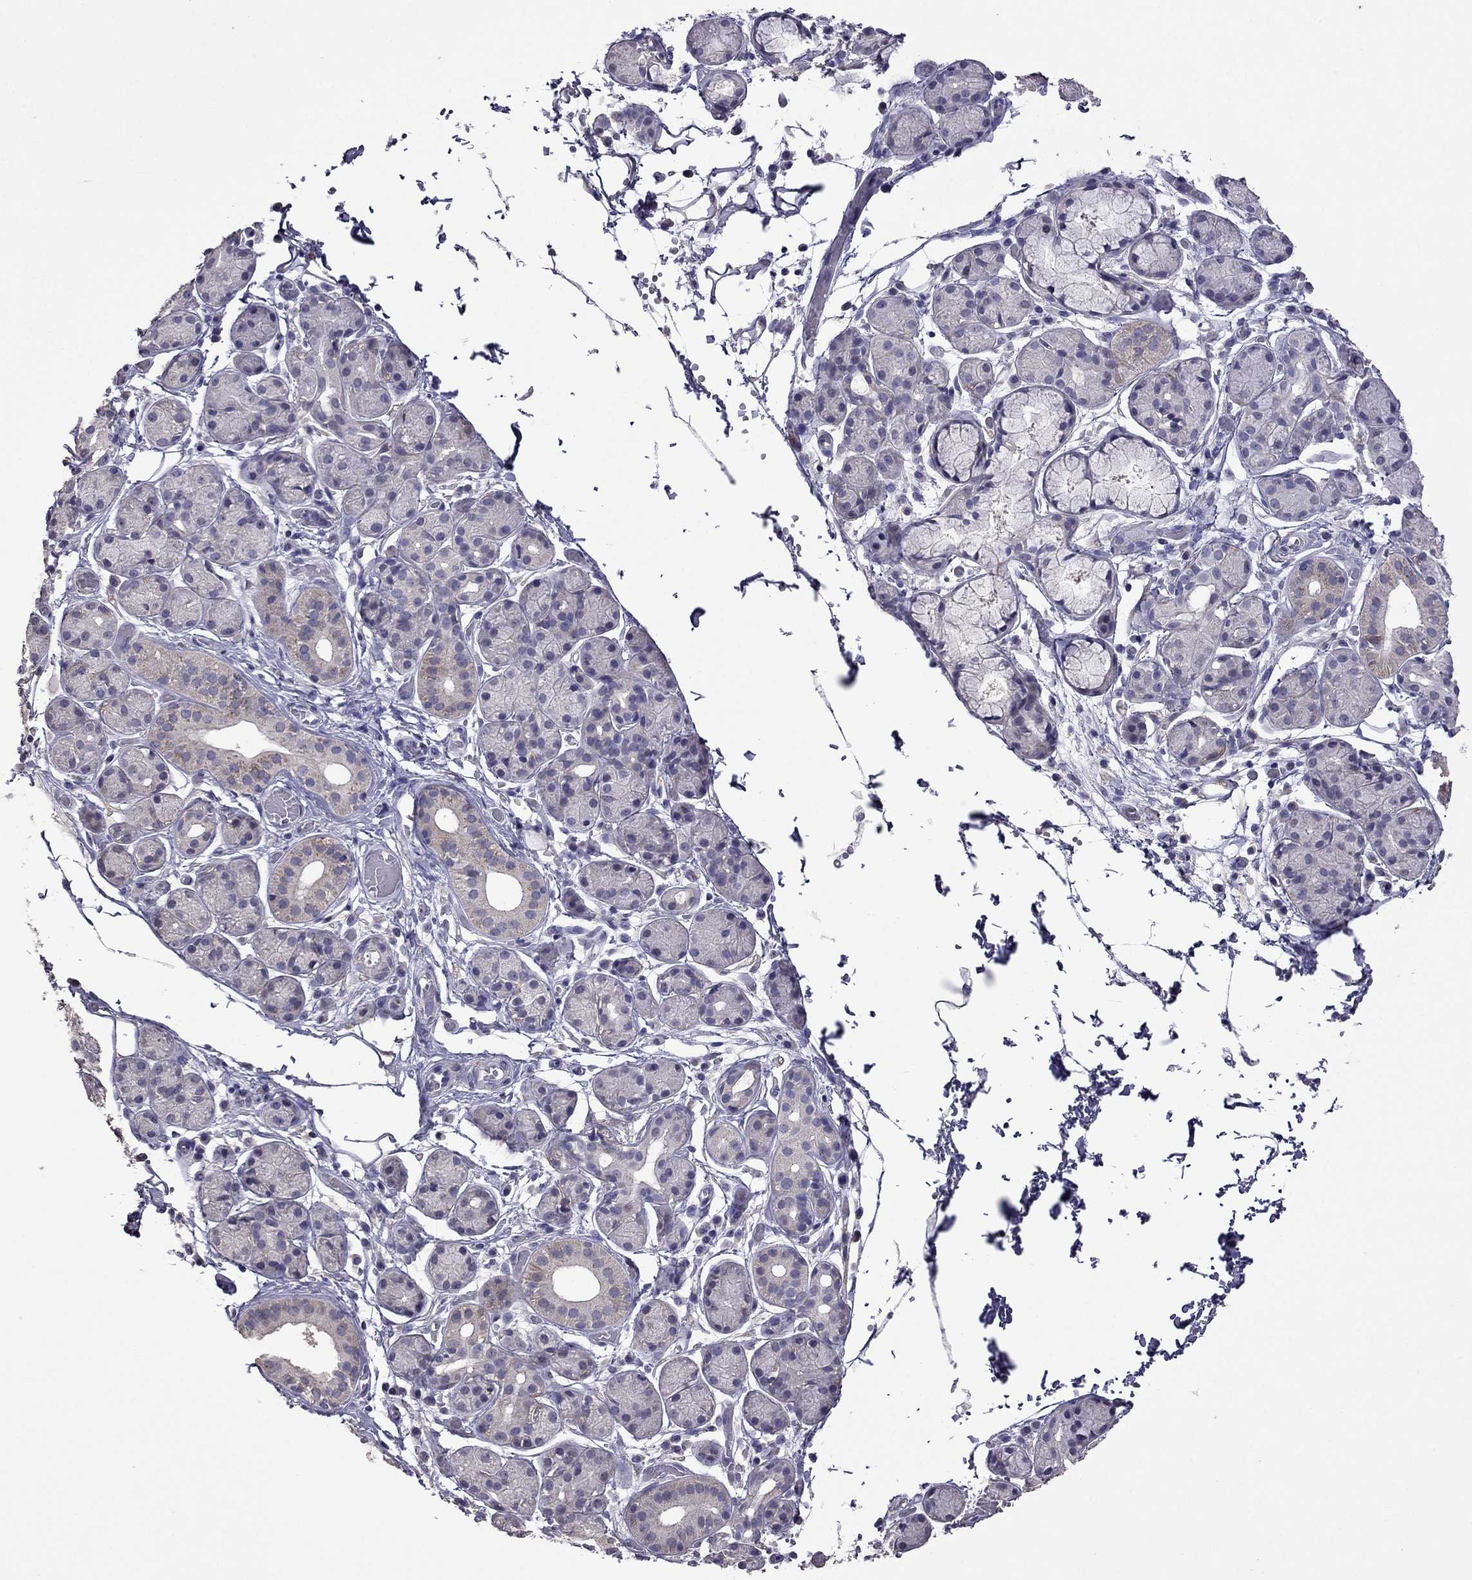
{"staining": {"intensity": "weak", "quantity": "<25%", "location": "cytoplasmic/membranous"}, "tissue": "salivary gland", "cell_type": "Glandular cells", "image_type": "normal", "snomed": [{"axis": "morphology", "description": "Normal tissue, NOS"}, {"axis": "topography", "description": "Salivary gland"}, {"axis": "topography", "description": "Peripheral nerve tissue"}], "caption": "This histopathology image is of normal salivary gland stained with immunohistochemistry (IHC) to label a protein in brown with the nuclei are counter-stained blue. There is no staining in glandular cells.", "gene": "AK5", "patient": {"sex": "male", "age": 71}}